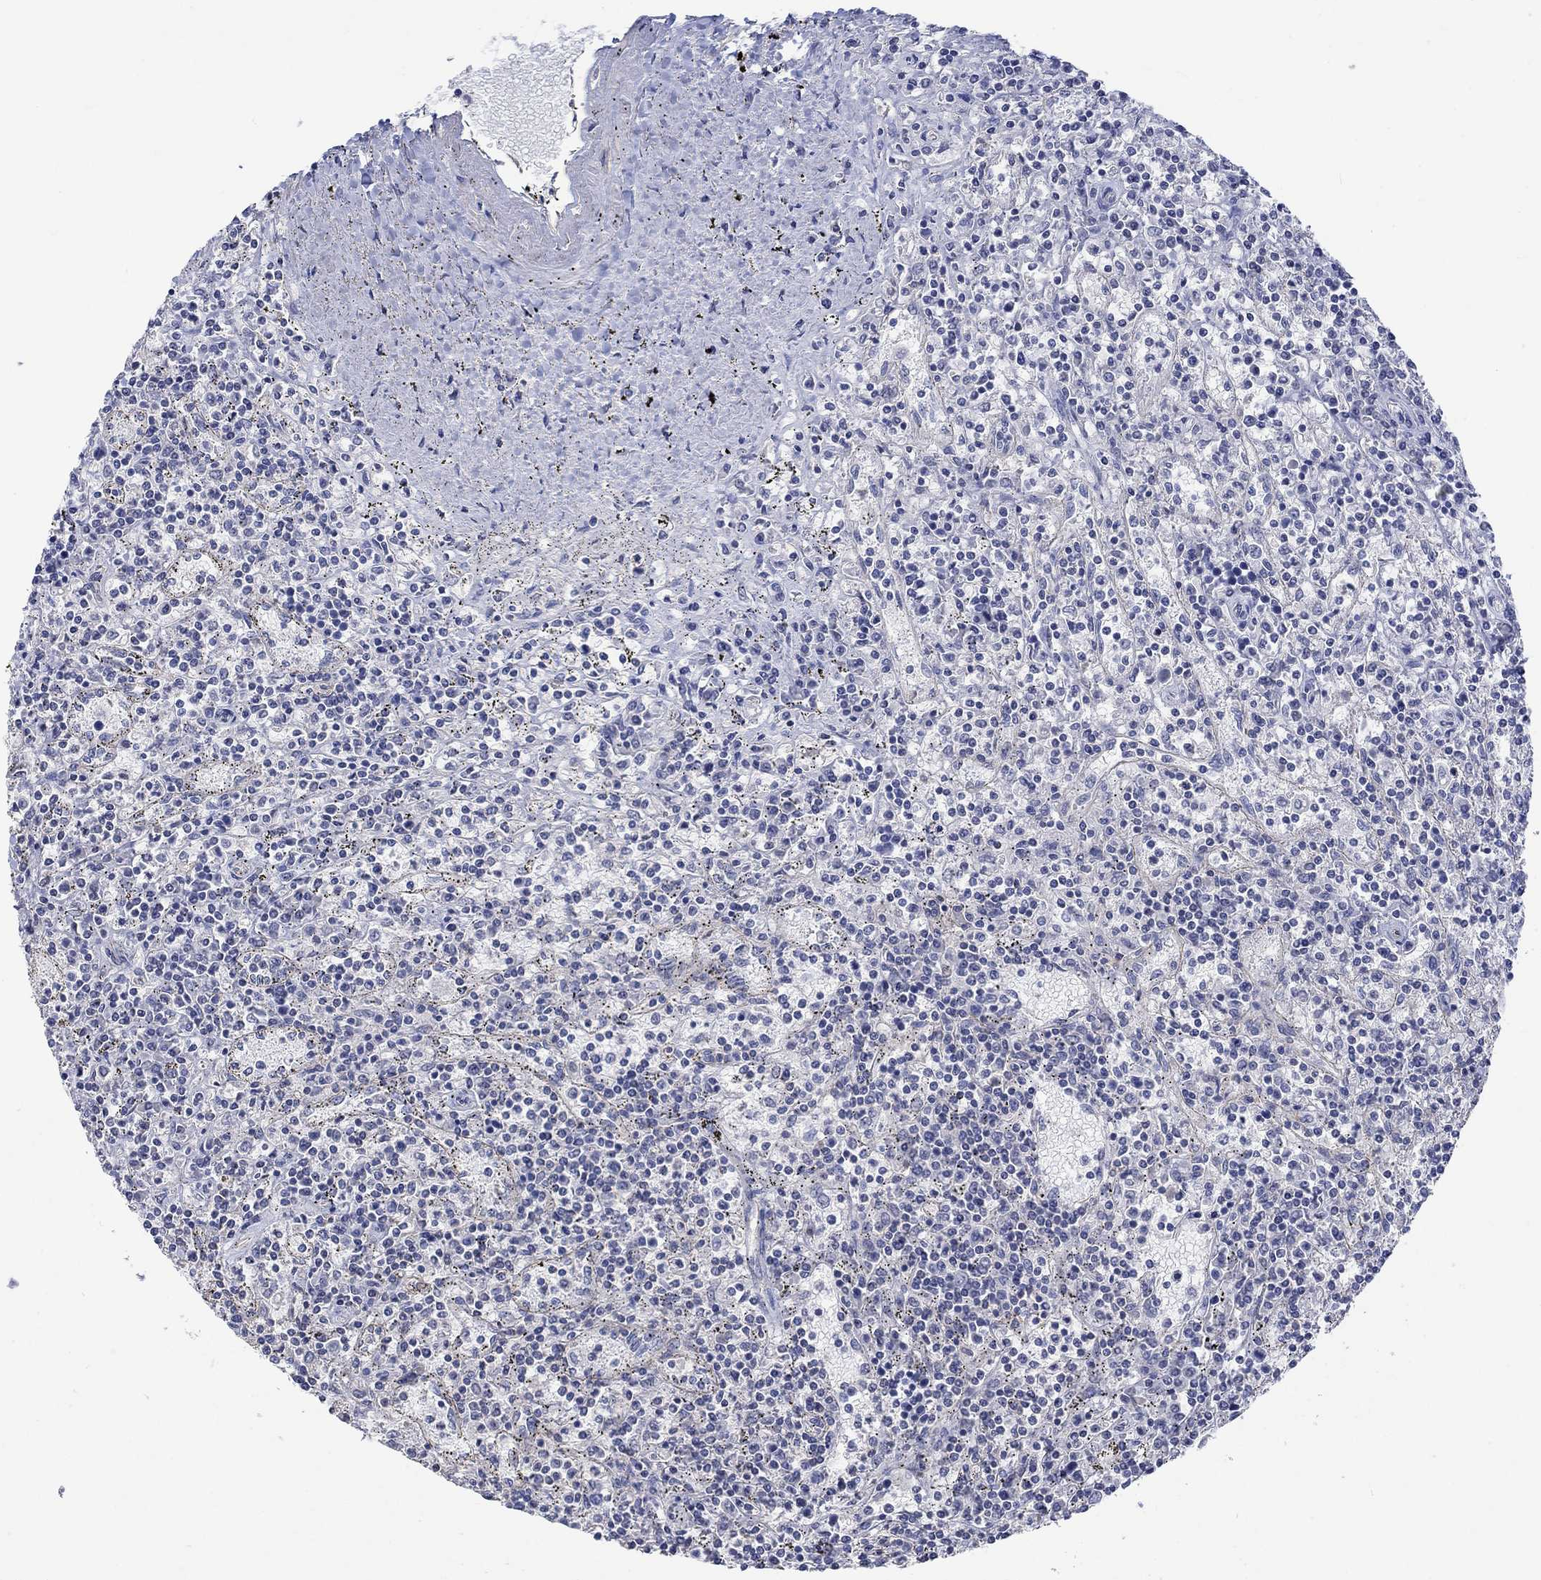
{"staining": {"intensity": "negative", "quantity": "none", "location": "none"}, "tissue": "lymphoma", "cell_type": "Tumor cells", "image_type": "cancer", "snomed": [{"axis": "morphology", "description": "Malignant lymphoma, non-Hodgkin's type, Low grade"}, {"axis": "topography", "description": "Spleen"}], "caption": "Micrograph shows no significant protein expression in tumor cells of malignant lymphoma, non-Hodgkin's type (low-grade).", "gene": "AGRP", "patient": {"sex": "male", "age": 62}}